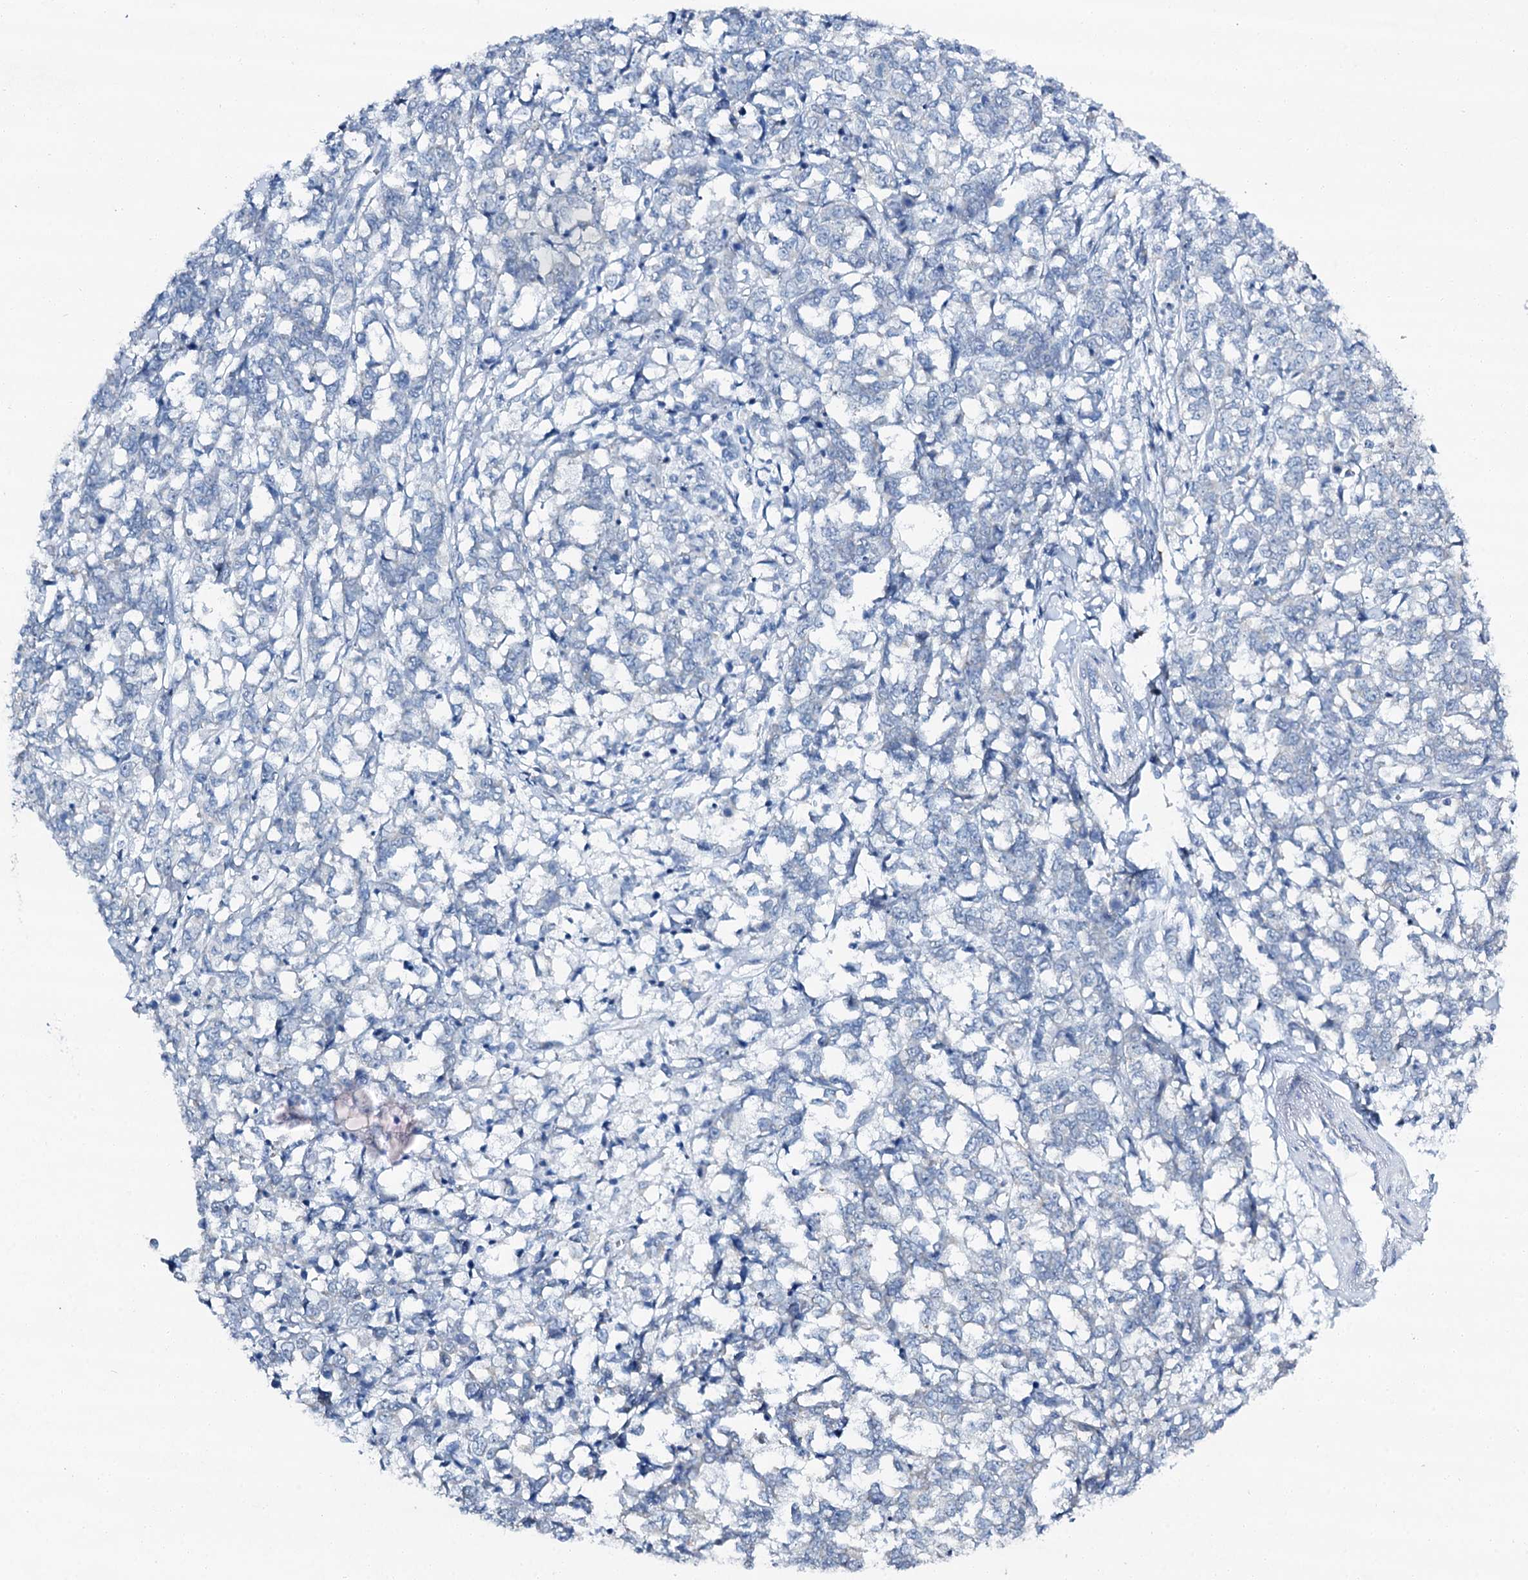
{"staining": {"intensity": "negative", "quantity": "none", "location": "none"}, "tissue": "melanoma", "cell_type": "Tumor cells", "image_type": "cancer", "snomed": [{"axis": "morphology", "description": "Malignant melanoma, NOS"}, {"axis": "topography", "description": "Skin"}], "caption": "Malignant melanoma was stained to show a protein in brown. There is no significant expression in tumor cells.", "gene": "SPATS2", "patient": {"sex": "female", "age": 72}}